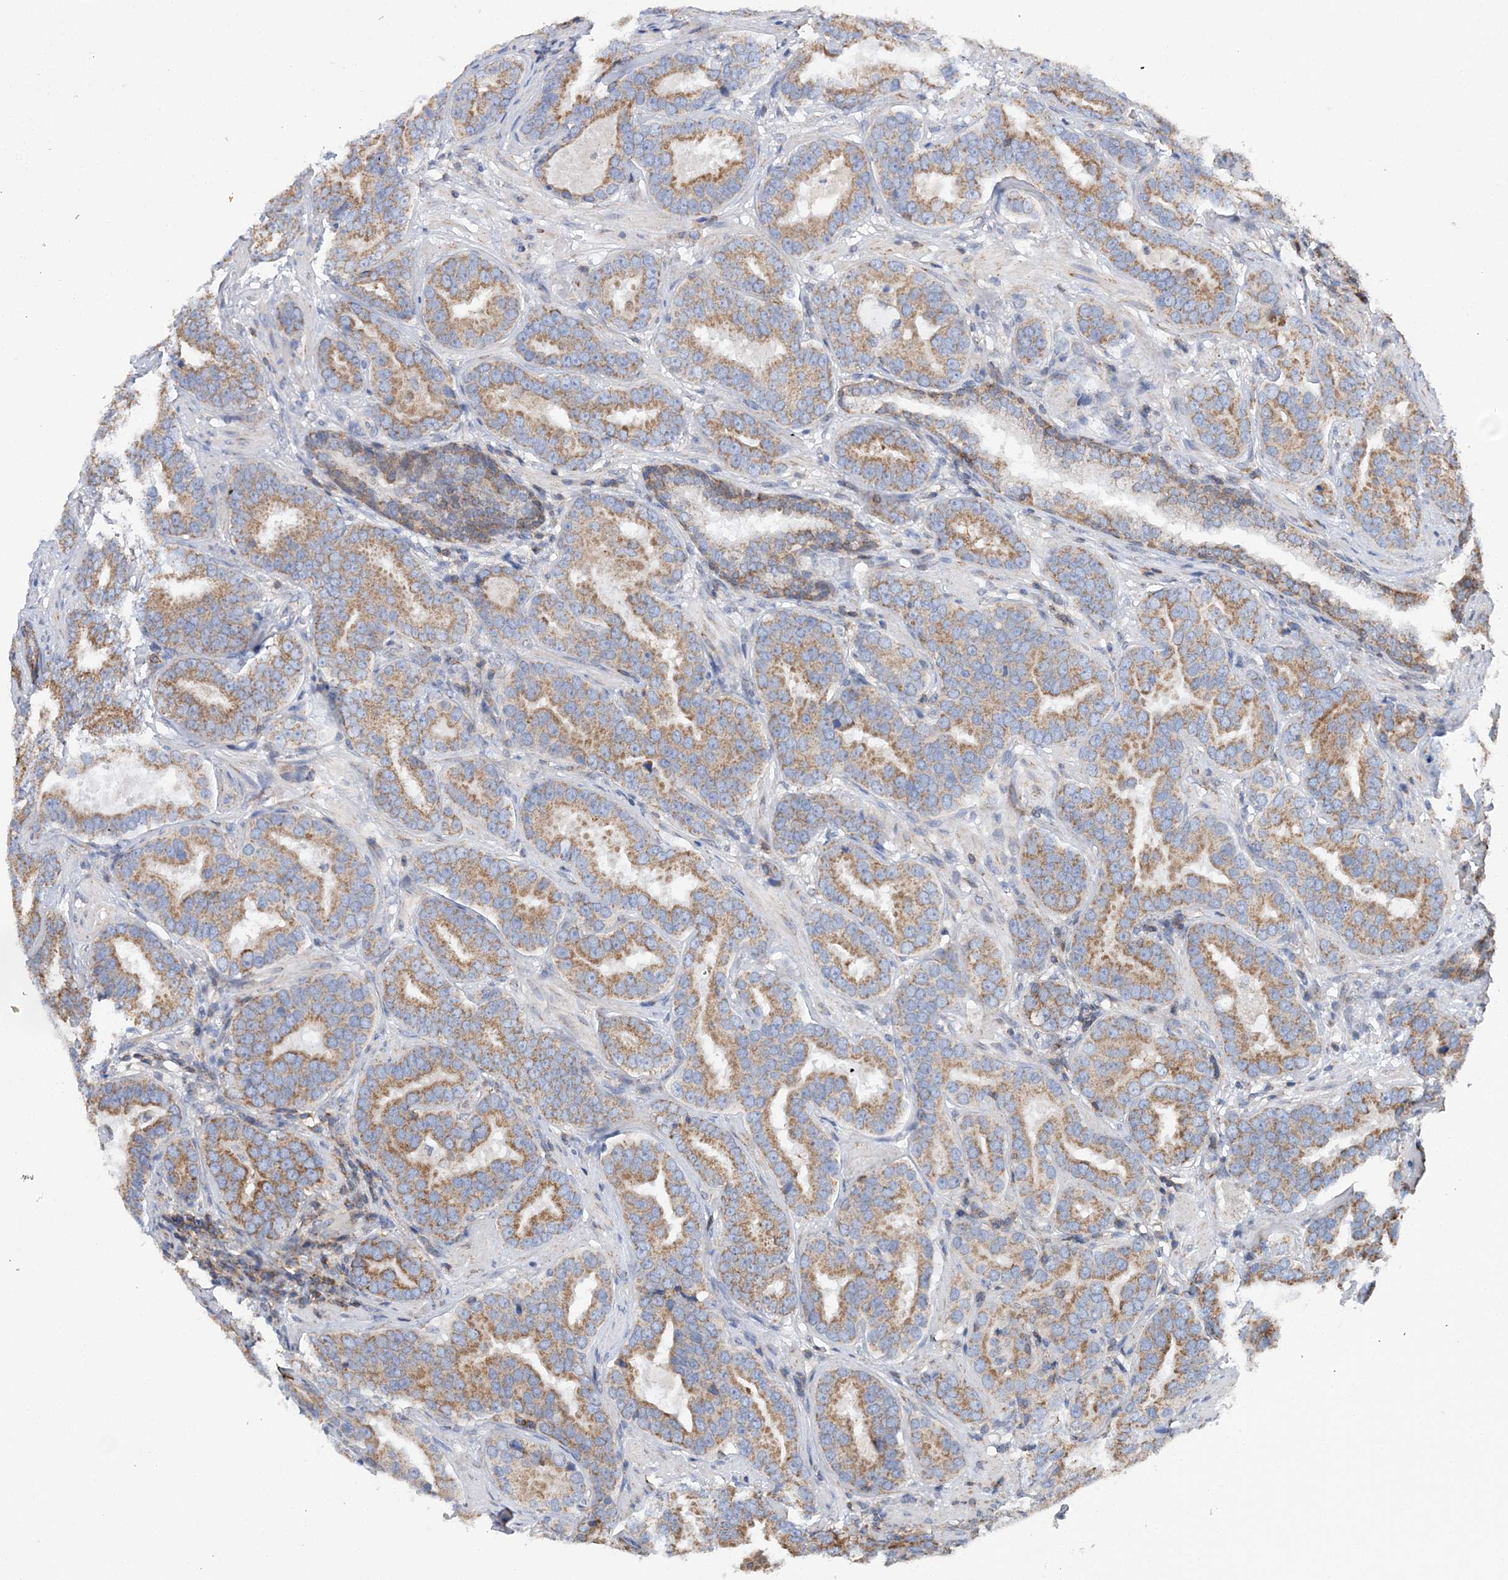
{"staining": {"intensity": "moderate", "quantity": ">75%", "location": "cytoplasmic/membranous"}, "tissue": "prostate cancer", "cell_type": "Tumor cells", "image_type": "cancer", "snomed": [{"axis": "morphology", "description": "Adenocarcinoma, Low grade"}, {"axis": "topography", "description": "Prostate"}], "caption": "A brown stain labels moderate cytoplasmic/membranous staining of a protein in human prostate adenocarcinoma (low-grade) tumor cells.", "gene": "TTC32", "patient": {"sex": "male", "age": 59}}